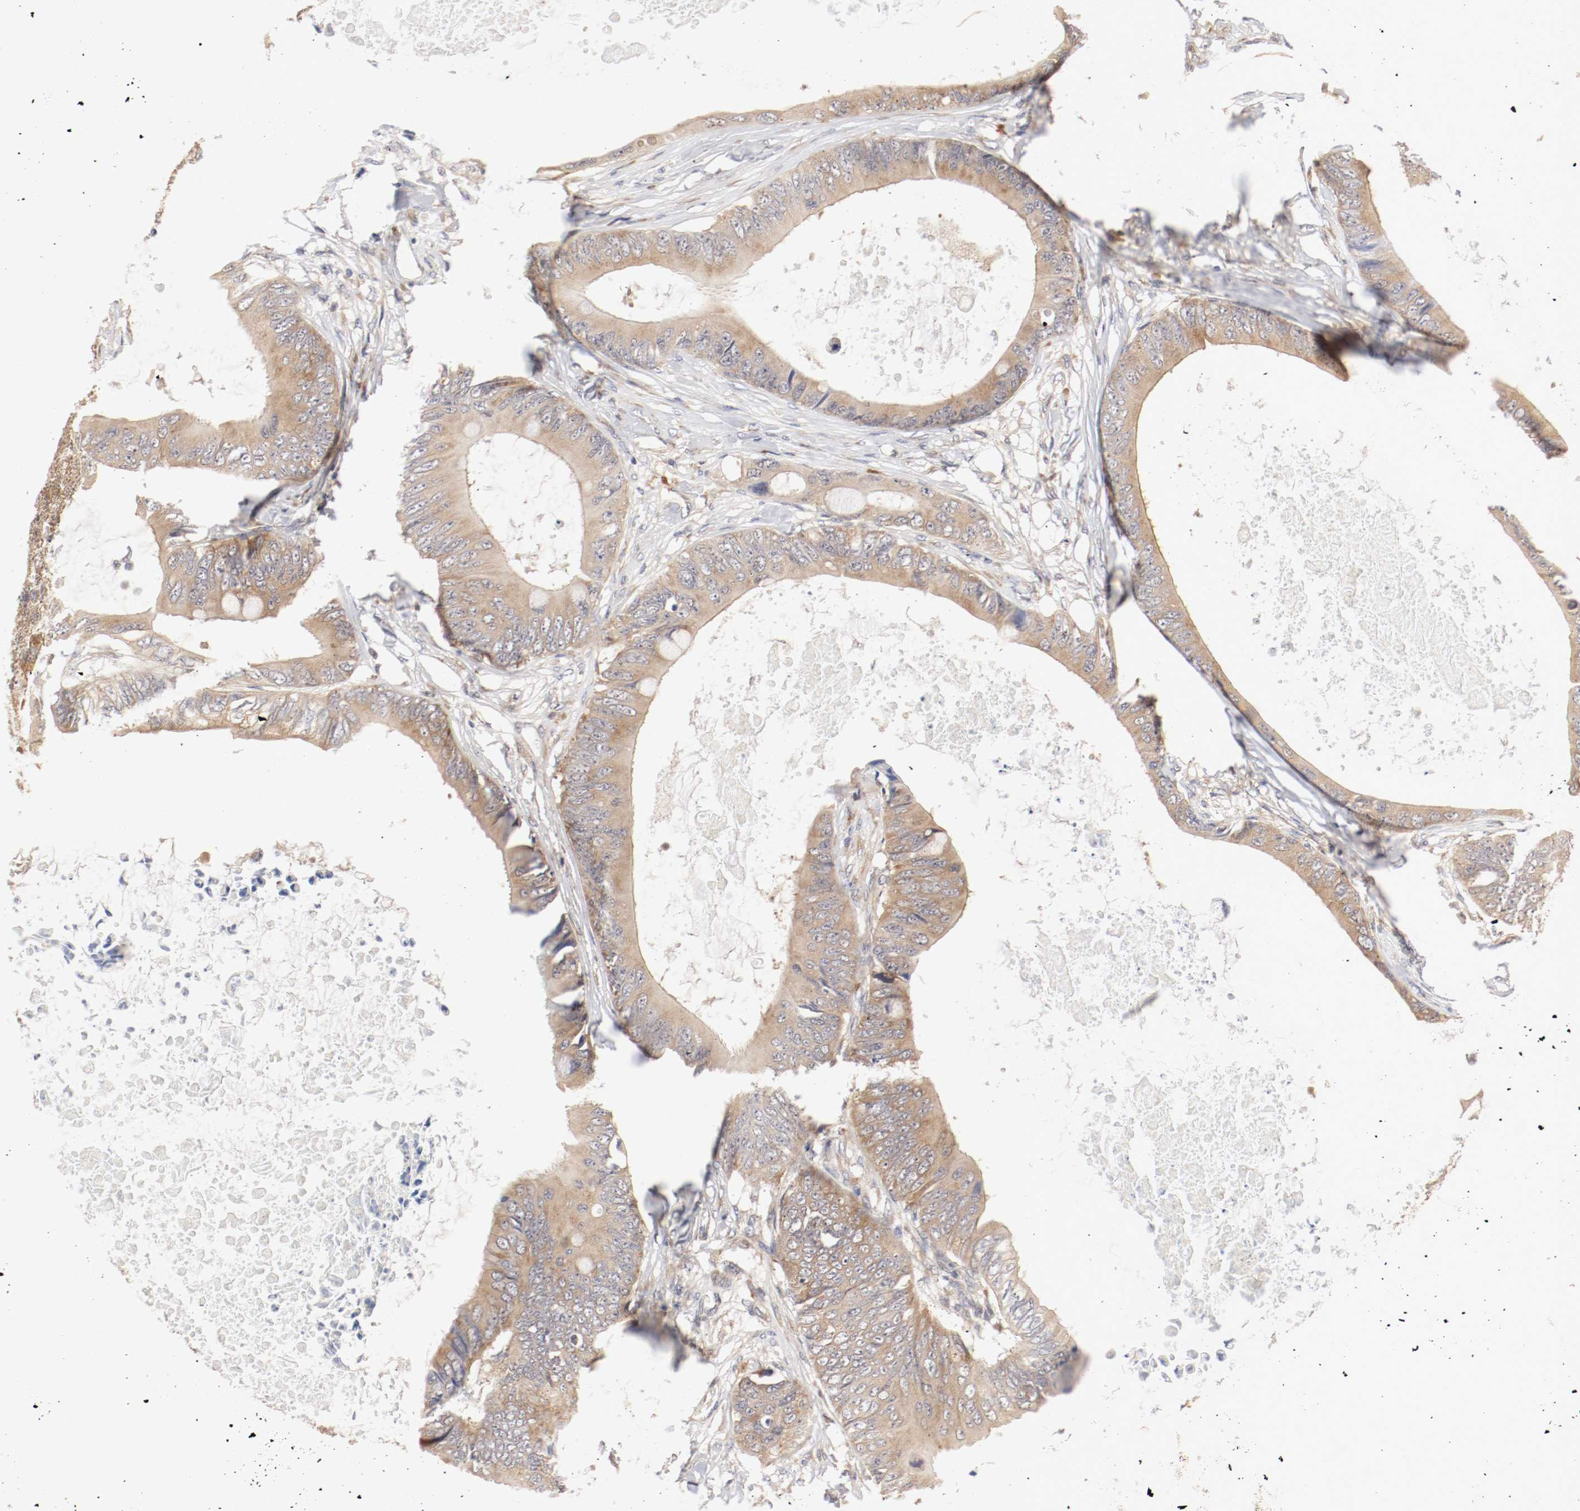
{"staining": {"intensity": "weak", "quantity": ">75%", "location": "cytoplasmic/membranous"}, "tissue": "colorectal cancer", "cell_type": "Tumor cells", "image_type": "cancer", "snomed": [{"axis": "morphology", "description": "Normal tissue, NOS"}, {"axis": "morphology", "description": "Adenocarcinoma, NOS"}, {"axis": "topography", "description": "Rectum"}, {"axis": "topography", "description": "Peripheral nerve tissue"}], "caption": "IHC (DAB (3,3'-diaminobenzidine)) staining of human colorectal adenocarcinoma exhibits weak cytoplasmic/membranous protein staining in approximately >75% of tumor cells.", "gene": "FKBP3", "patient": {"sex": "female", "age": 77}}